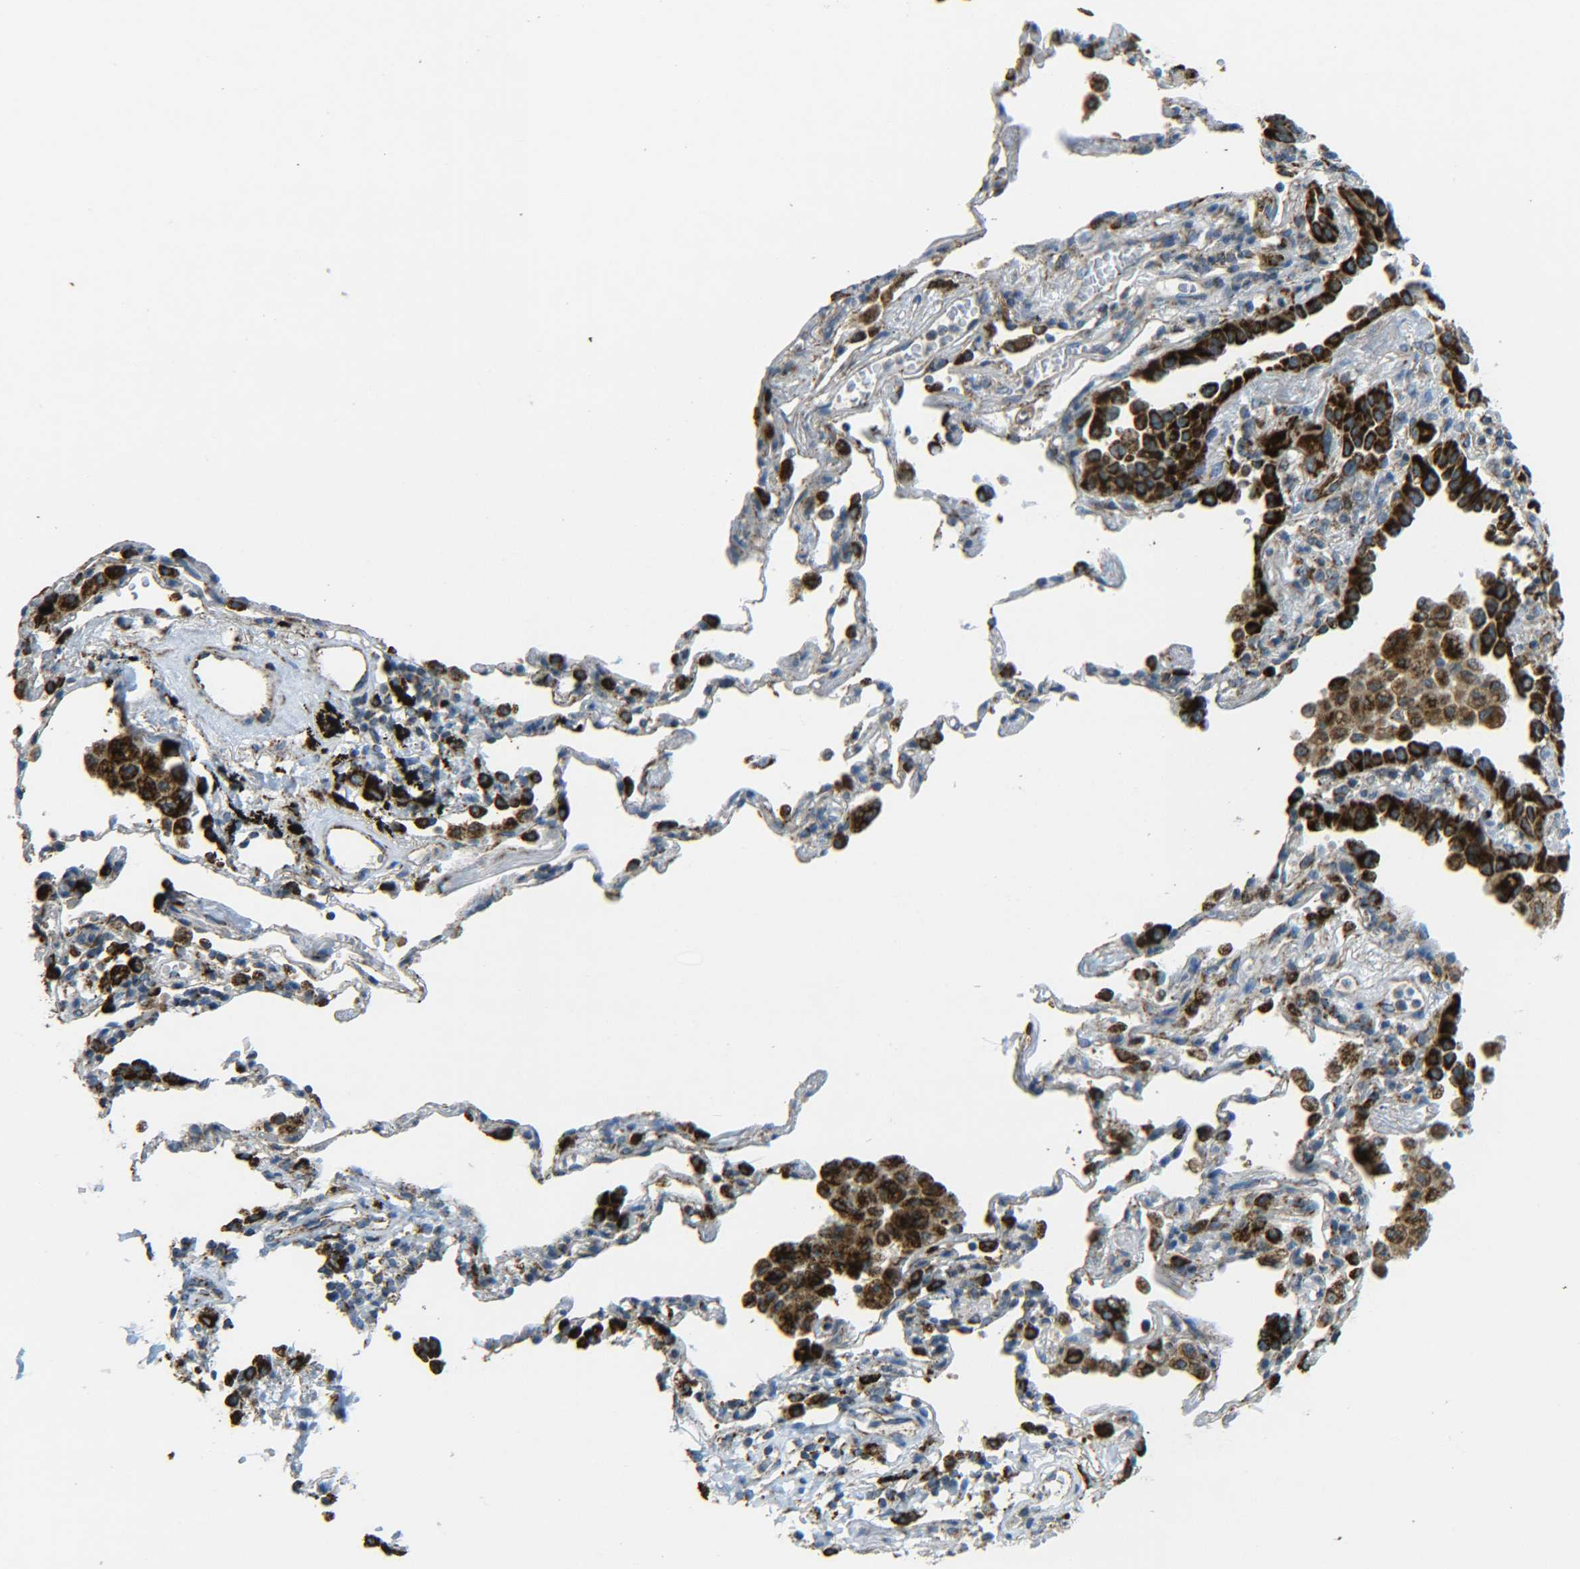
{"staining": {"intensity": "strong", "quantity": ">75%", "location": "cytoplasmic/membranous"}, "tissue": "lung cancer", "cell_type": "Tumor cells", "image_type": "cancer", "snomed": [{"axis": "morphology", "description": "Normal tissue, NOS"}, {"axis": "morphology", "description": "Adenocarcinoma, NOS"}, {"axis": "topography", "description": "Lung"}], "caption": "DAB (3,3'-diaminobenzidine) immunohistochemical staining of adenocarcinoma (lung) demonstrates strong cytoplasmic/membranous protein positivity in about >75% of tumor cells. The staining is performed using DAB brown chromogen to label protein expression. The nuclei are counter-stained blue using hematoxylin.", "gene": "CYB5R1", "patient": {"sex": "male", "age": 59}}